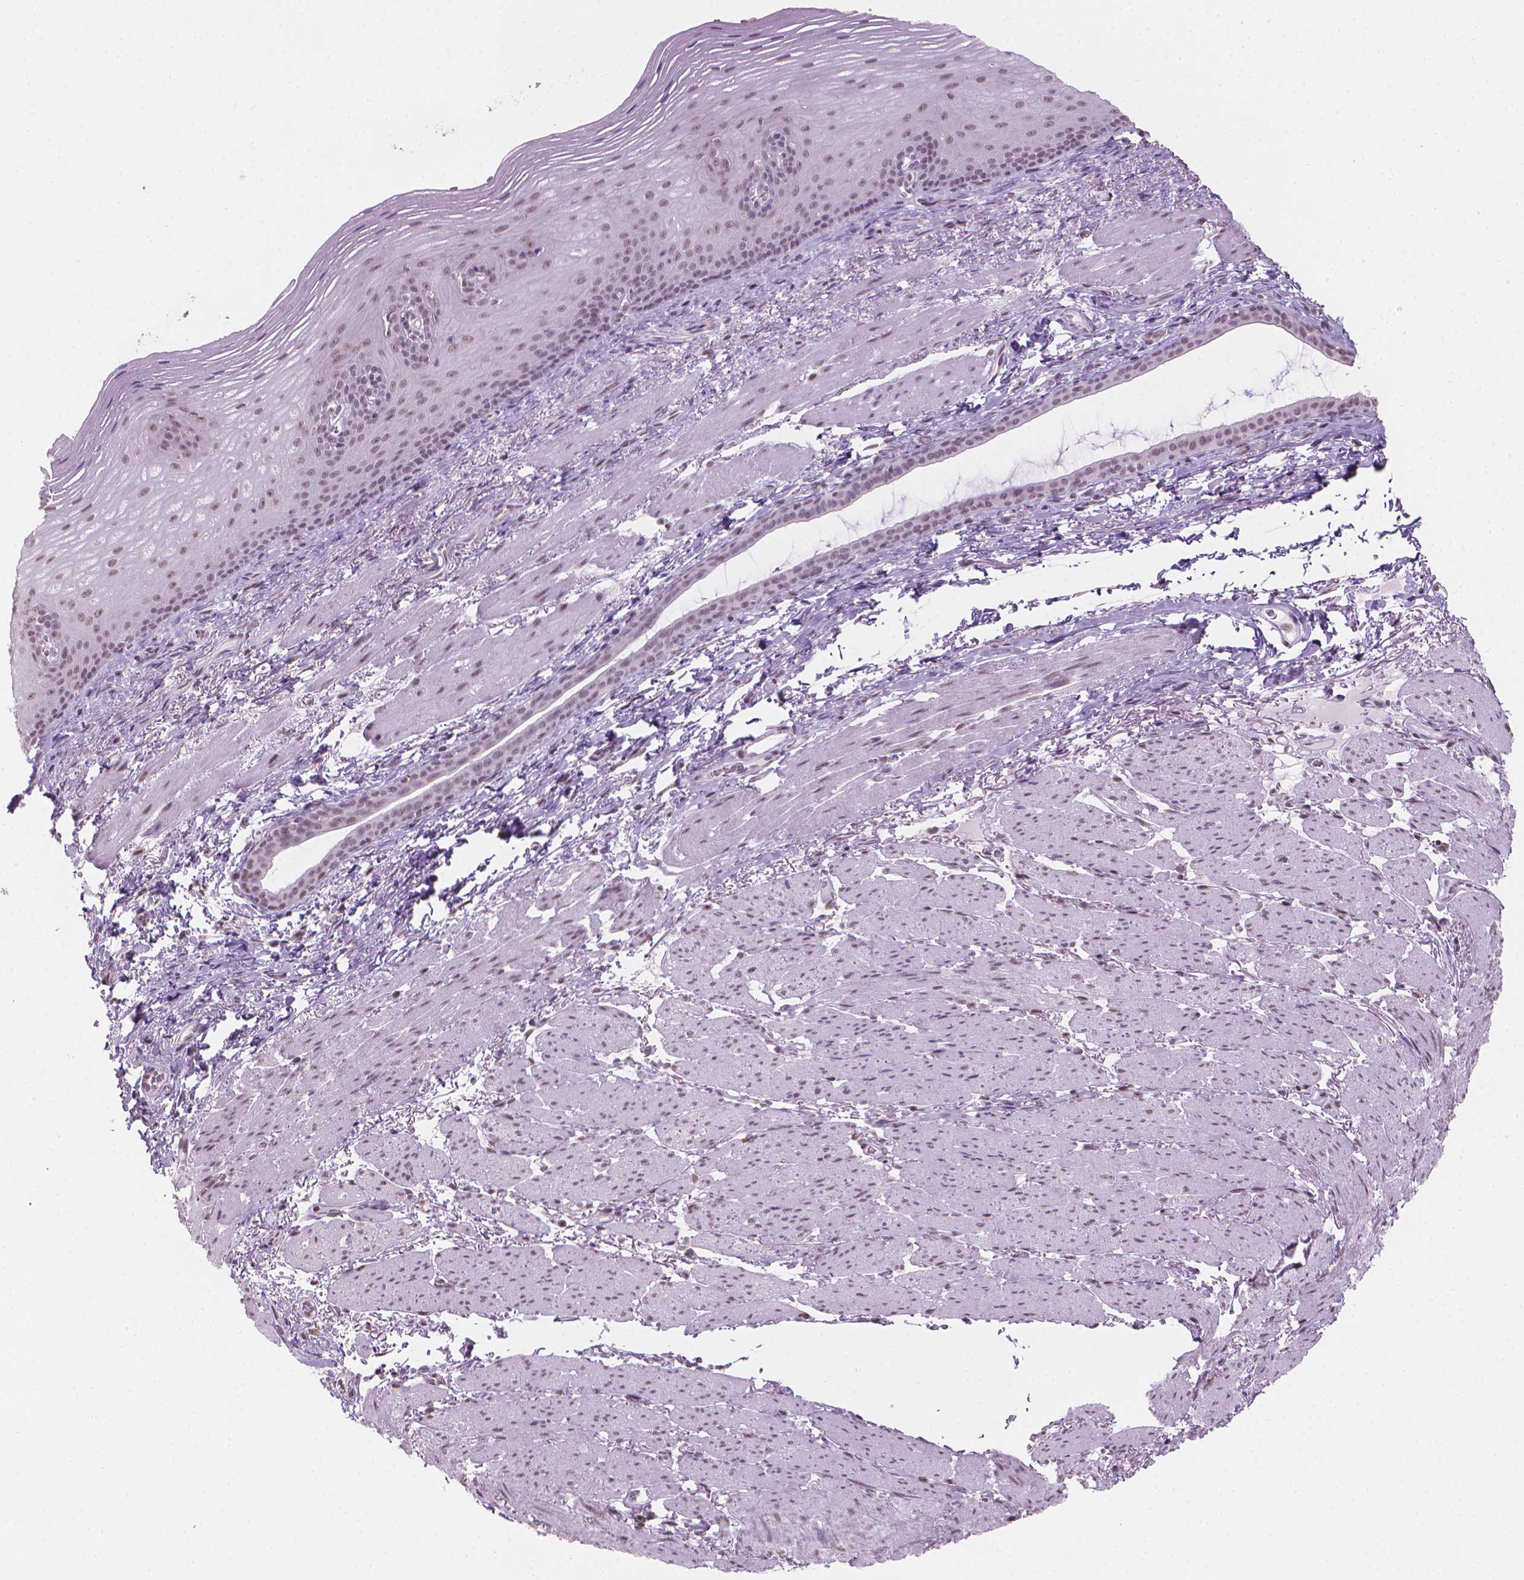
{"staining": {"intensity": "weak", "quantity": "25%-75%", "location": "nuclear"}, "tissue": "esophagus", "cell_type": "Squamous epithelial cells", "image_type": "normal", "snomed": [{"axis": "morphology", "description": "Normal tissue, NOS"}, {"axis": "topography", "description": "Esophagus"}], "caption": "Immunohistochemical staining of benign human esophagus shows 25%-75% levels of weak nuclear protein positivity in about 25%-75% of squamous epithelial cells. The protein of interest is shown in brown color, while the nuclei are stained blue.", "gene": "PIAS2", "patient": {"sex": "male", "age": 76}}